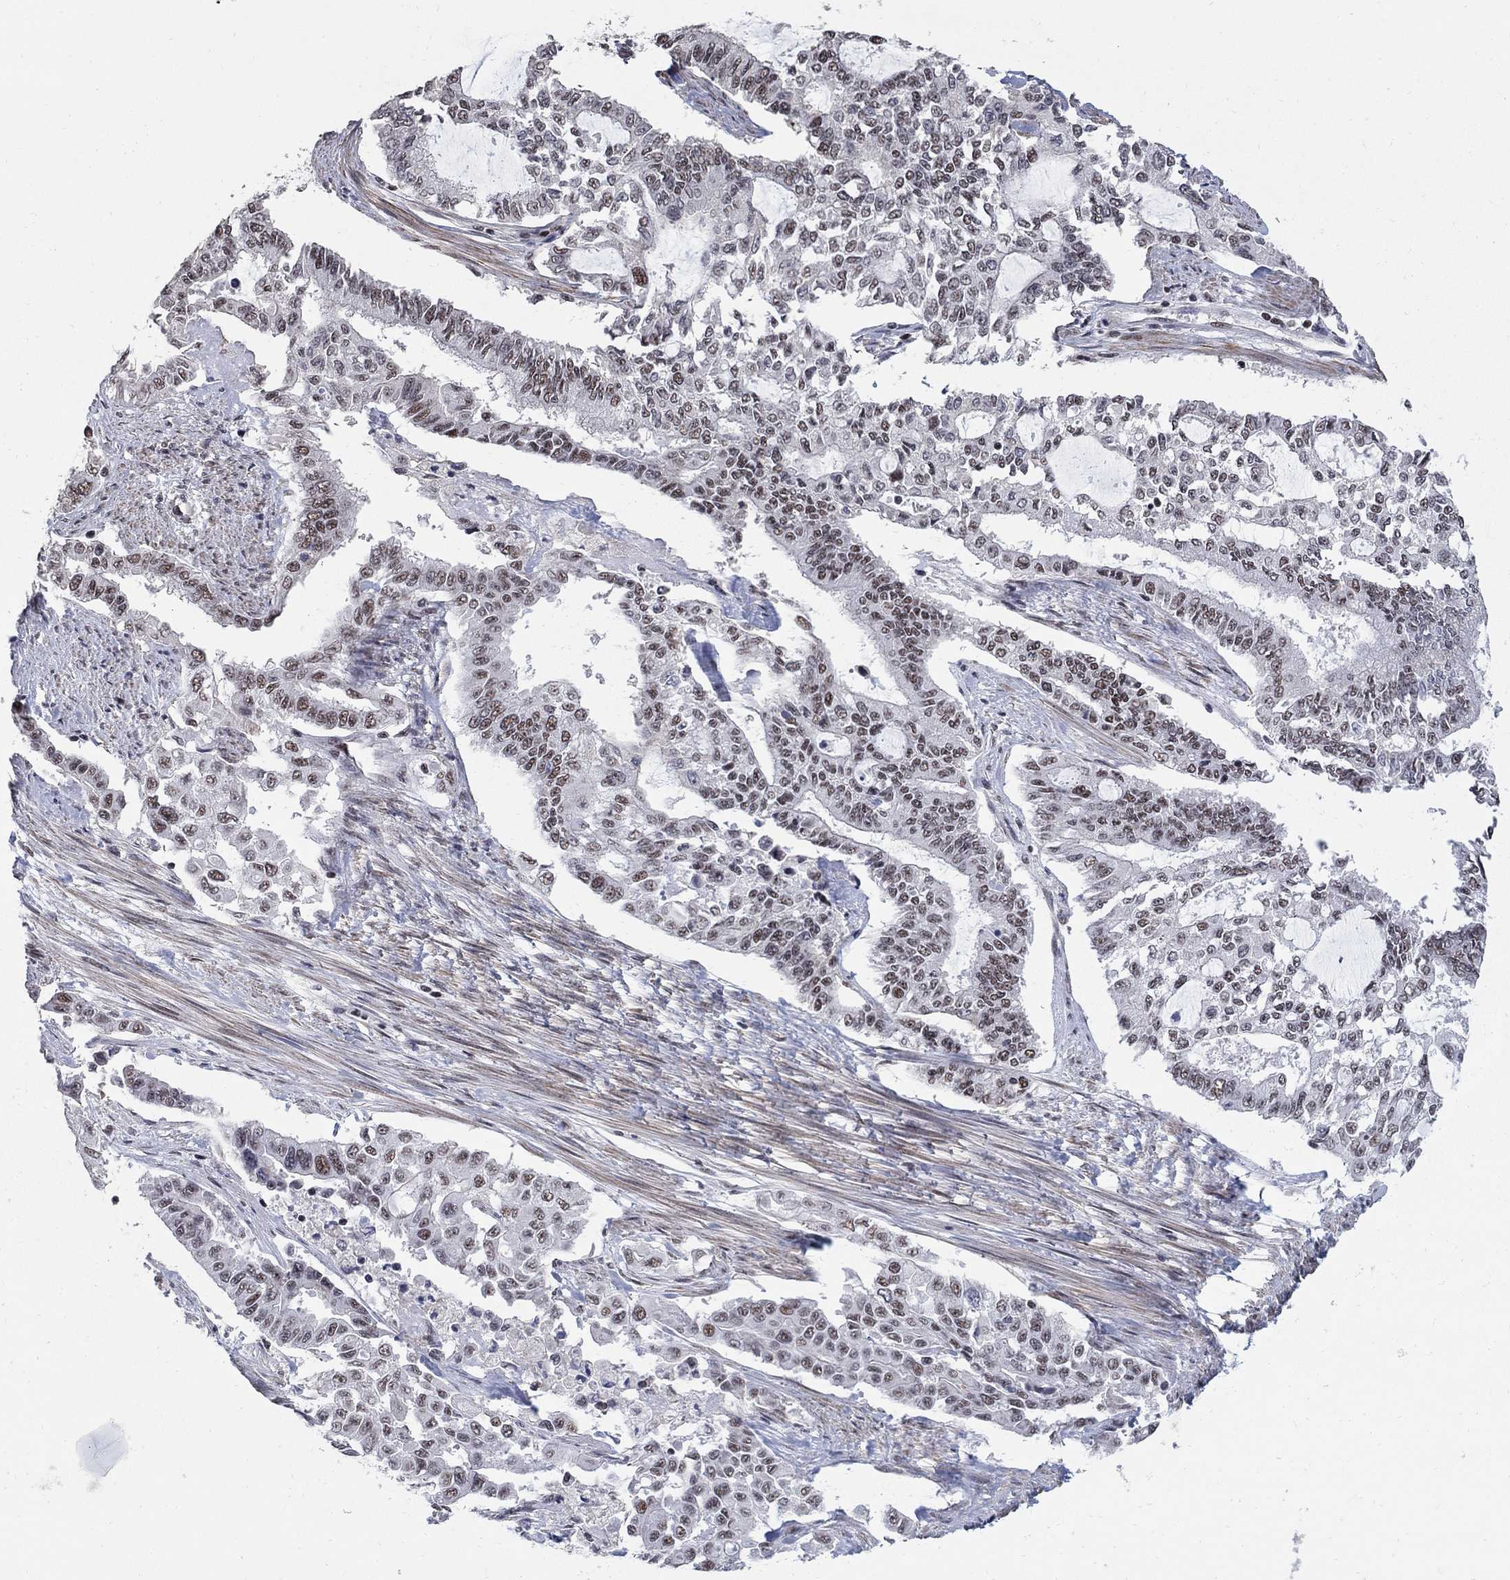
{"staining": {"intensity": "weak", "quantity": ">75%", "location": "nuclear"}, "tissue": "endometrial cancer", "cell_type": "Tumor cells", "image_type": "cancer", "snomed": [{"axis": "morphology", "description": "Adenocarcinoma, NOS"}, {"axis": "topography", "description": "Uterus"}], "caption": "Immunohistochemical staining of endometrial cancer (adenocarcinoma) reveals weak nuclear protein positivity in approximately >75% of tumor cells.", "gene": "PNISR", "patient": {"sex": "female", "age": 59}}